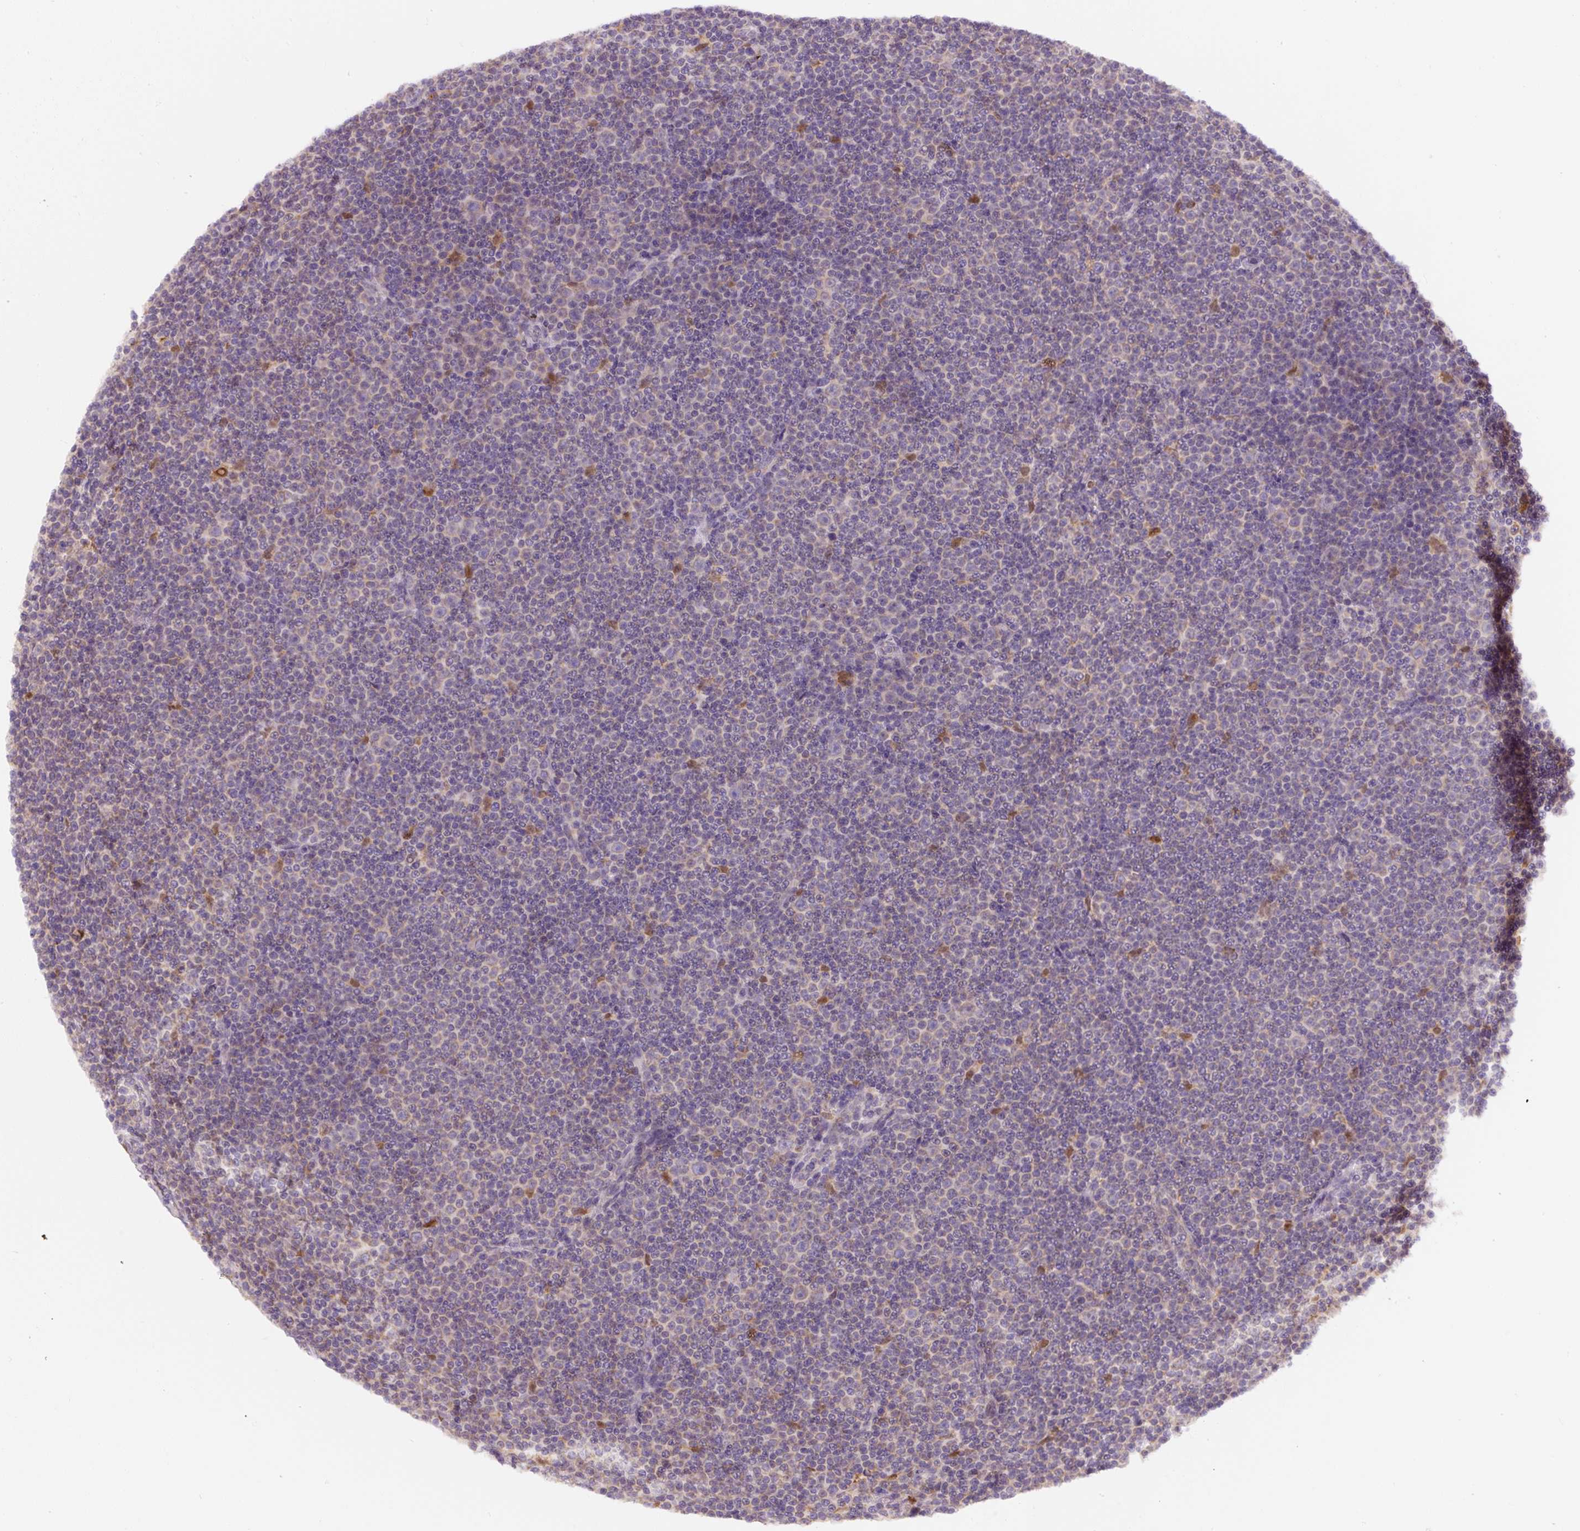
{"staining": {"intensity": "negative", "quantity": "none", "location": "none"}, "tissue": "lymphoma", "cell_type": "Tumor cells", "image_type": "cancer", "snomed": [{"axis": "morphology", "description": "Malignant lymphoma, non-Hodgkin's type, Low grade"}, {"axis": "topography", "description": "Lymph node"}], "caption": "Tumor cells are negative for brown protein staining in lymphoma.", "gene": "DDOST", "patient": {"sex": "female", "age": 67}}